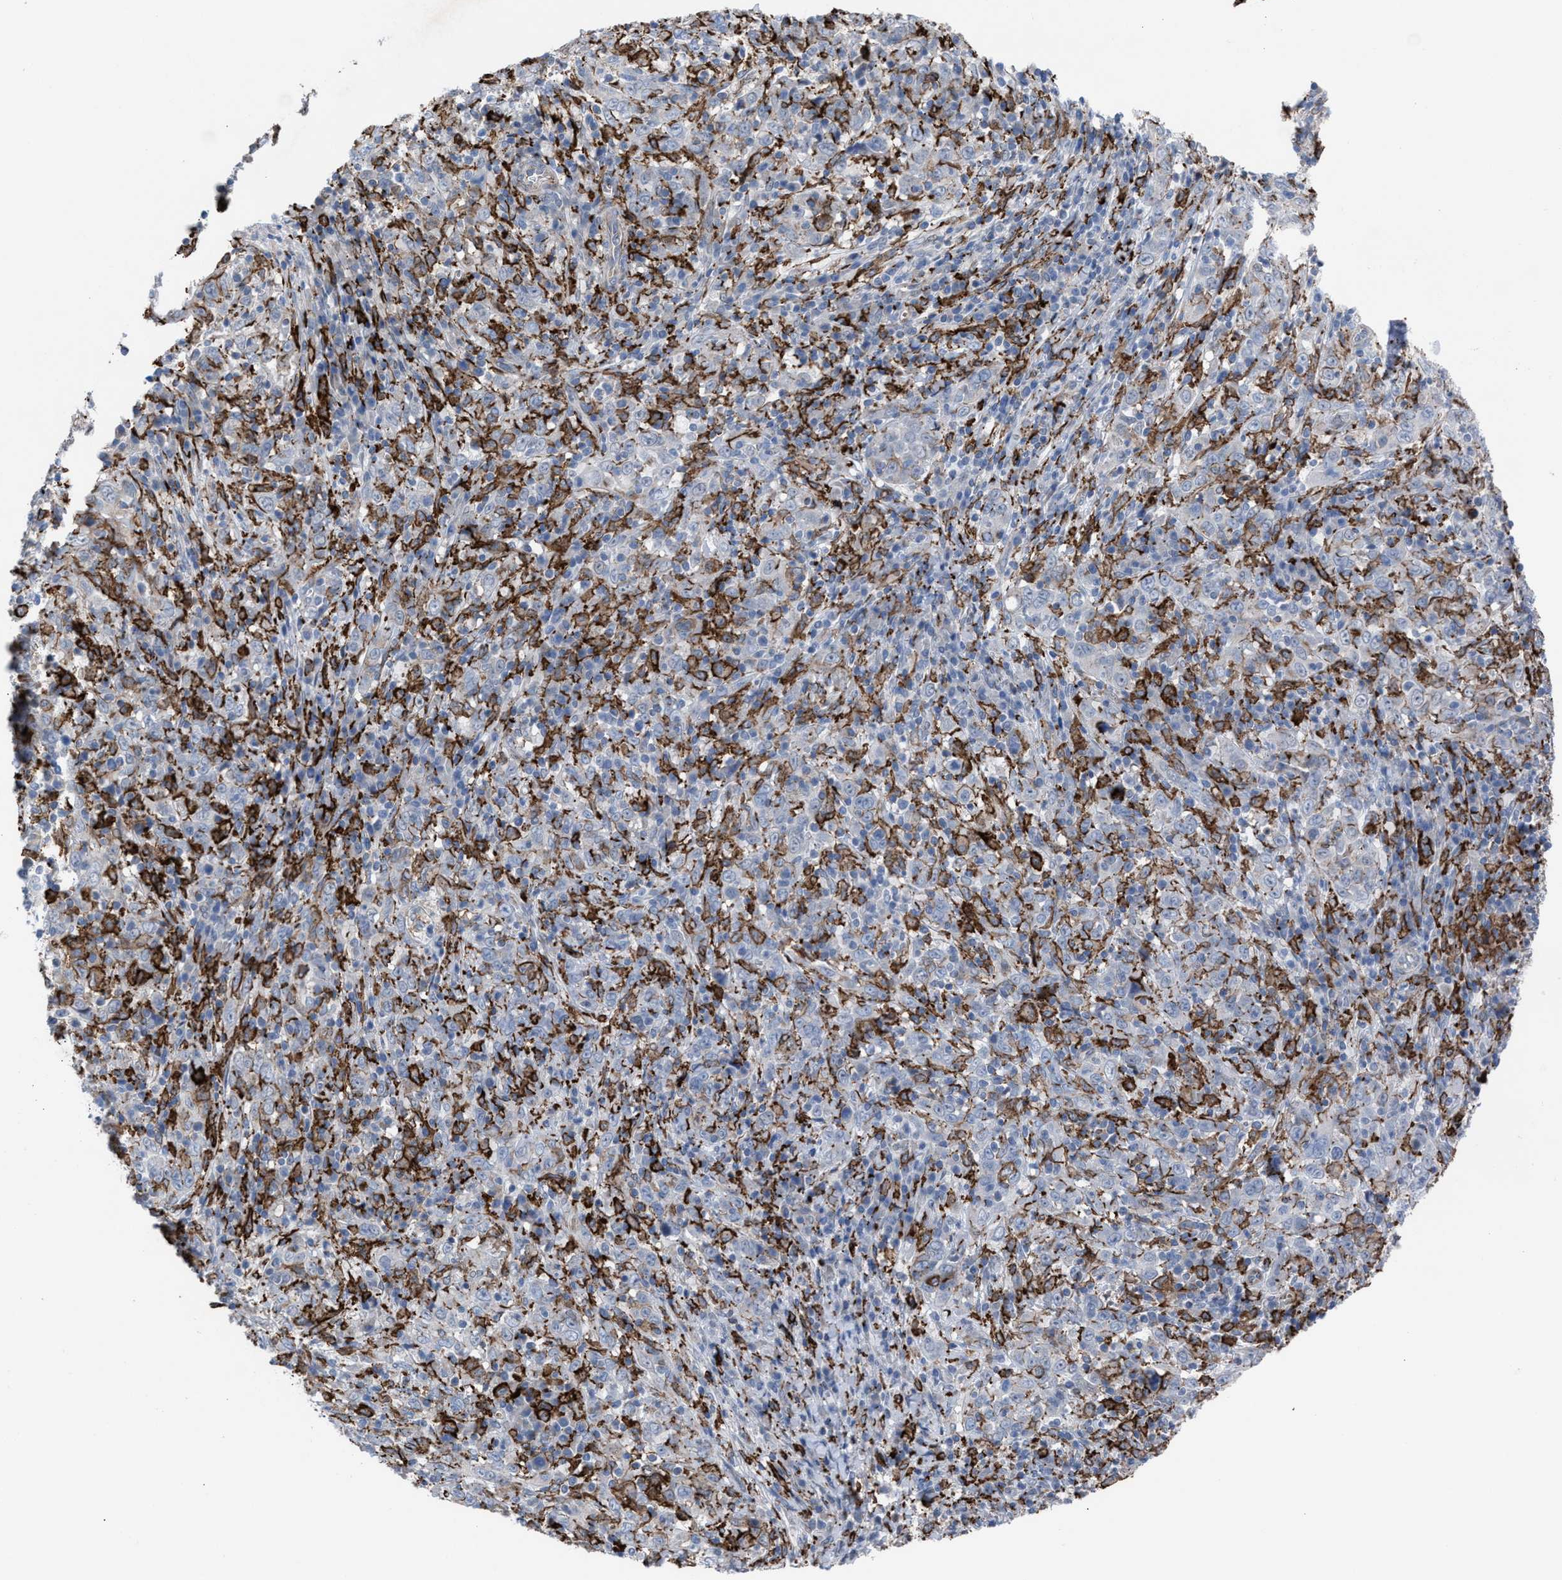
{"staining": {"intensity": "negative", "quantity": "none", "location": "none"}, "tissue": "cervical cancer", "cell_type": "Tumor cells", "image_type": "cancer", "snomed": [{"axis": "morphology", "description": "Squamous cell carcinoma, NOS"}, {"axis": "topography", "description": "Cervix"}], "caption": "This is an immunohistochemistry (IHC) histopathology image of cervical cancer (squamous cell carcinoma). There is no expression in tumor cells.", "gene": "SLC47A1", "patient": {"sex": "female", "age": 46}}